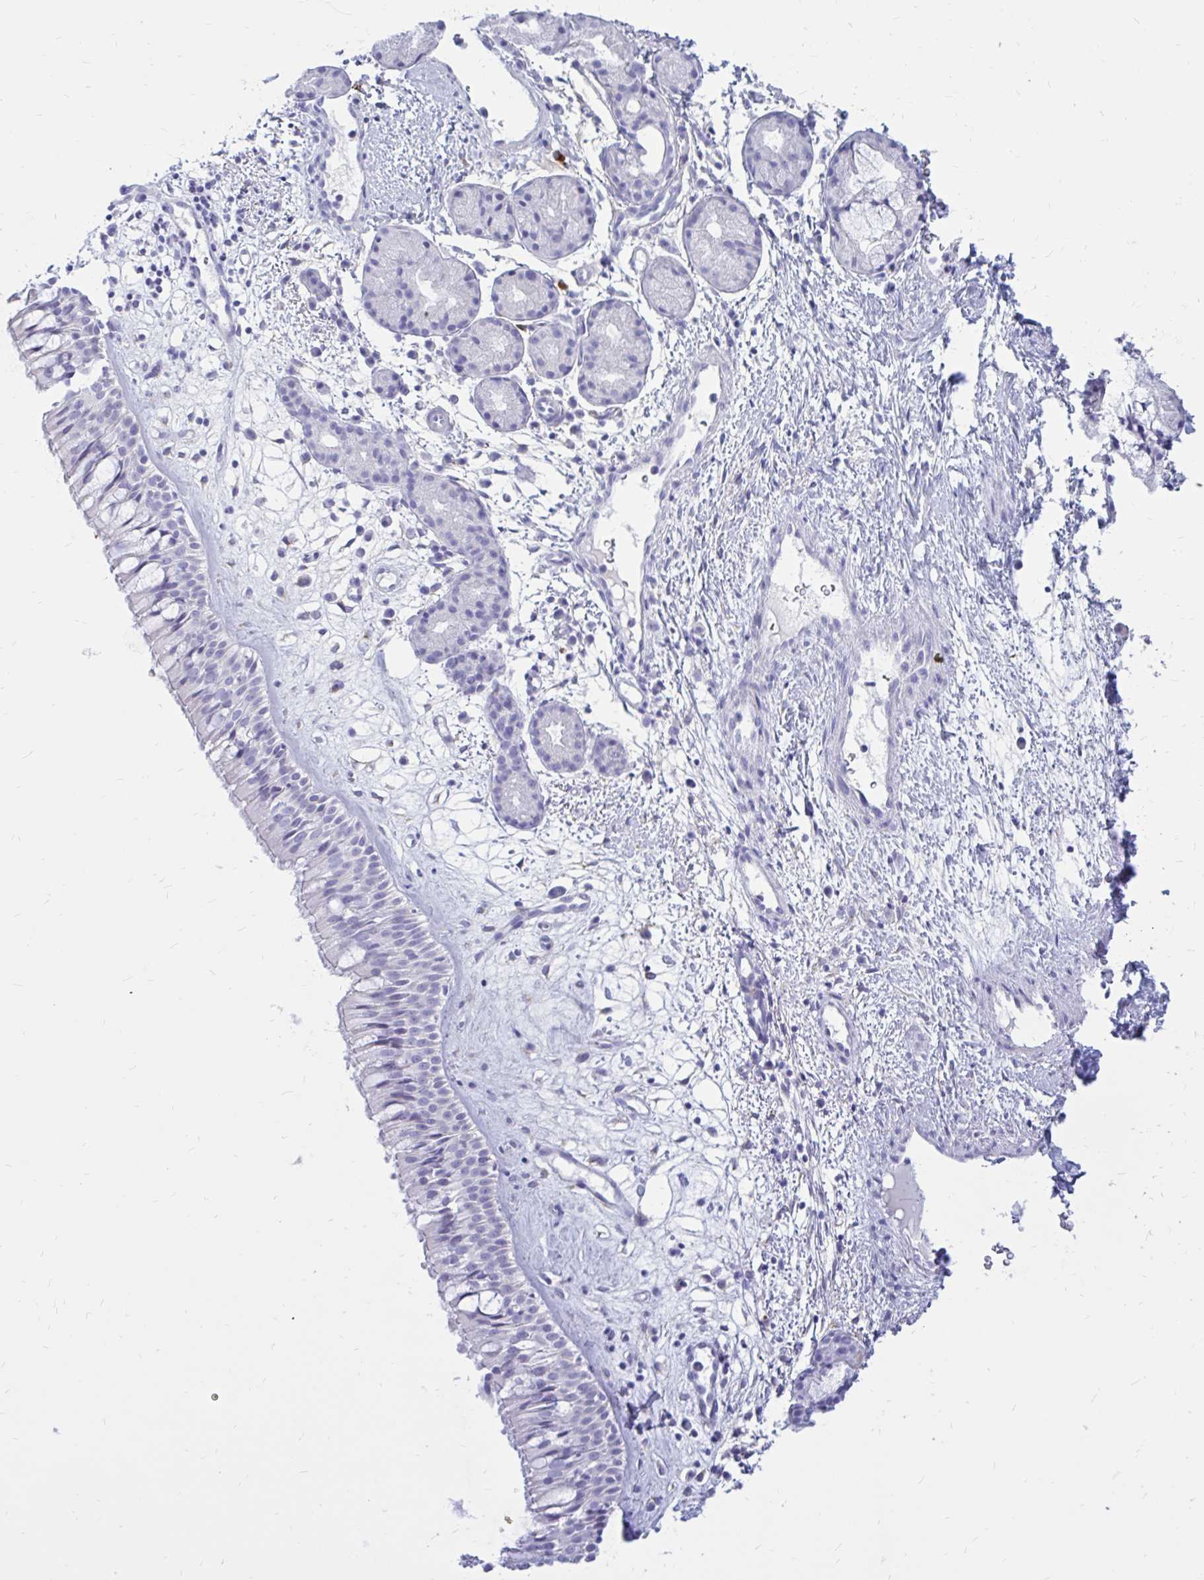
{"staining": {"intensity": "negative", "quantity": "none", "location": "none"}, "tissue": "nasopharynx", "cell_type": "Respiratory epithelial cells", "image_type": "normal", "snomed": [{"axis": "morphology", "description": "Normal tissue, NOS"}, {"axis": "topography", "description": "Nasopharynx"}], "caption": "This is an immunohistochemistry (IHC) histopathology image of benign nasopharynx. There is no expression in respiratory epithelial cells.", "gene": "IGSF5", "patient": {"sex": "male", "age": 65}}